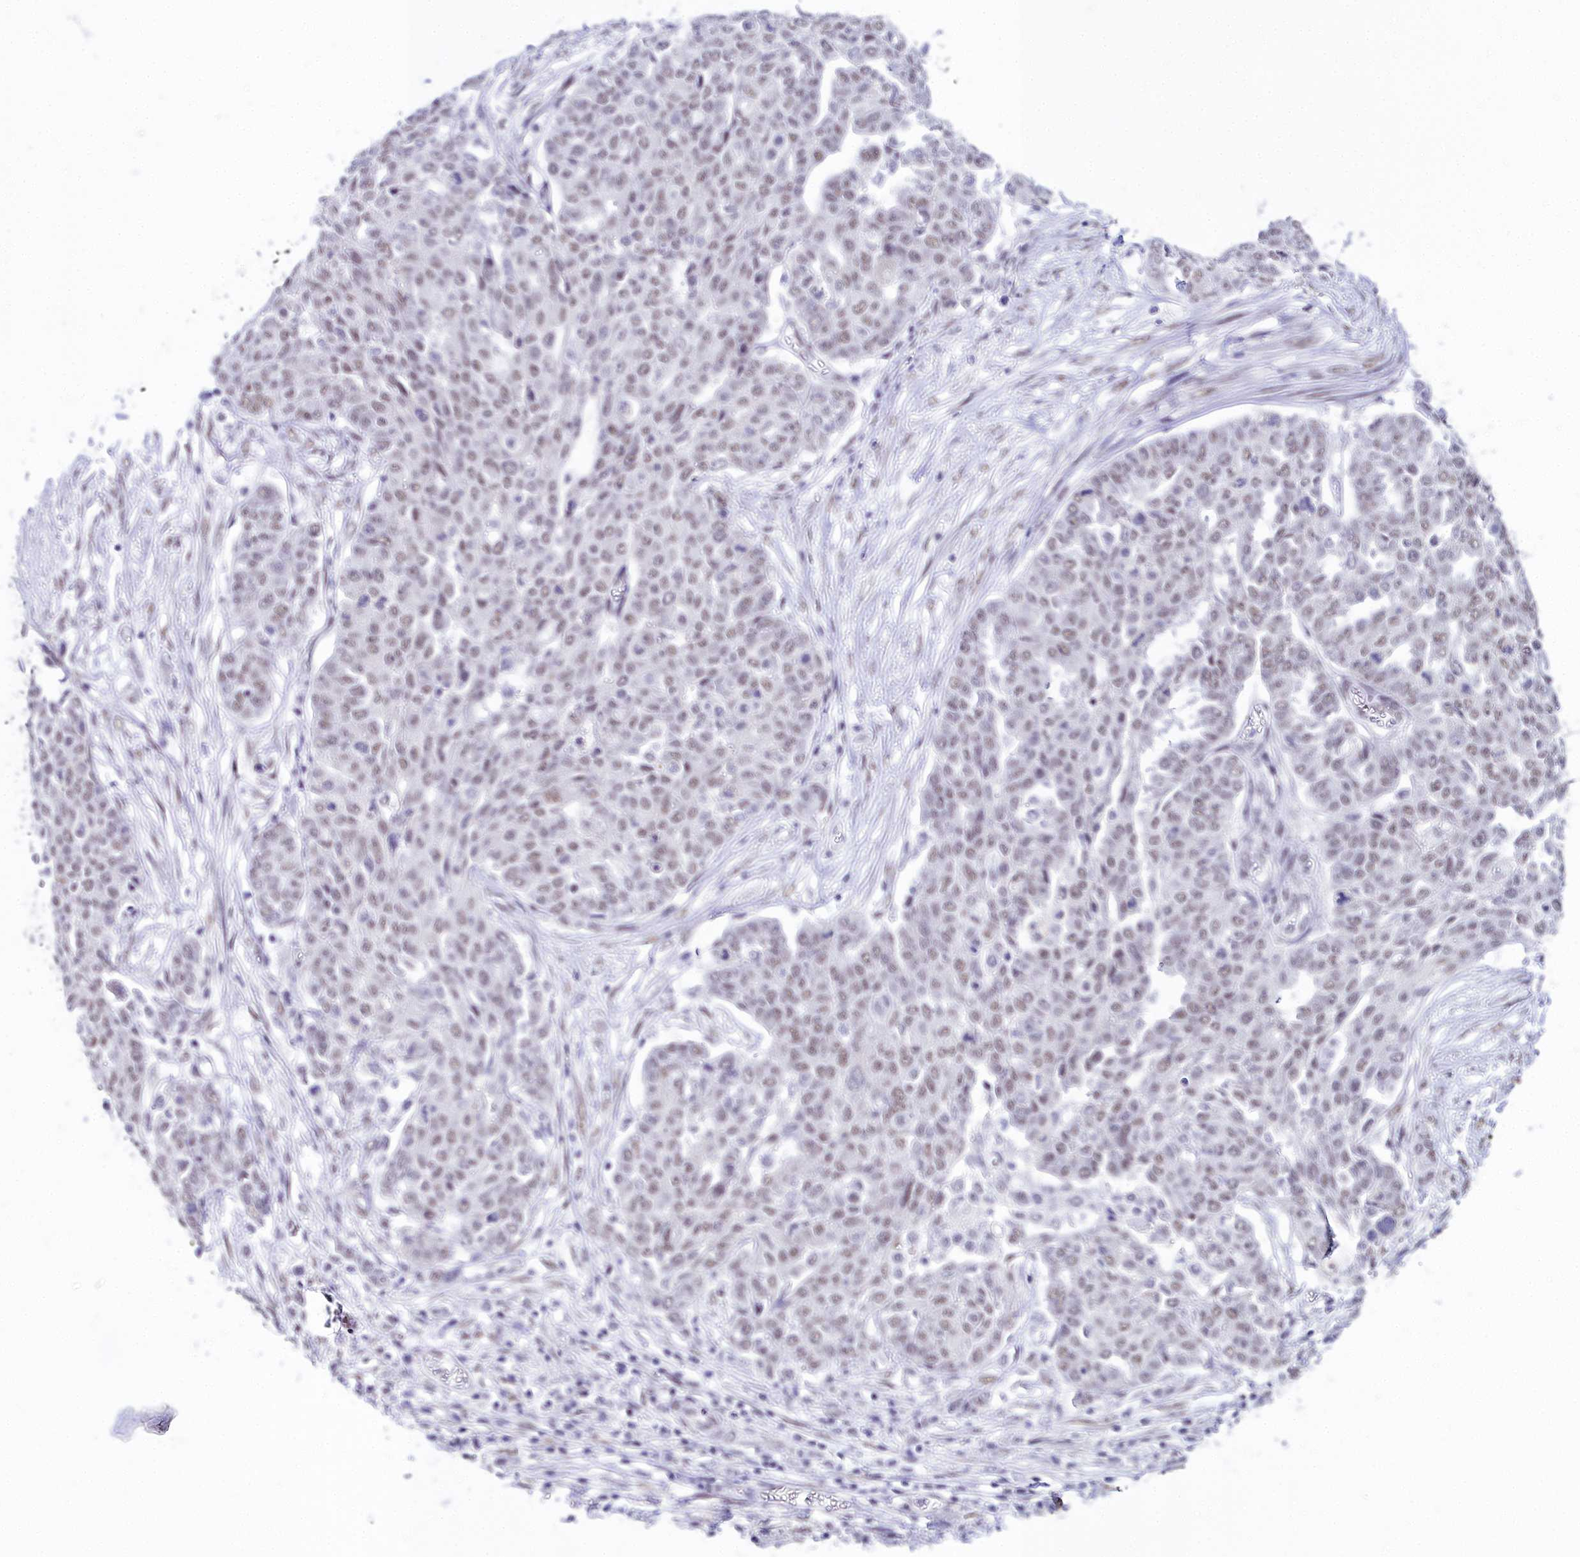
{"staining": {"intensity": "weak", "quantity": ">75%", "location": "nuclear"}, "tissue": "ovarian cancer", "cell_type": "Tumor cells", "image_type": "cancer", "snomed": [{"axis": "morphology", "description": "Cystadenocarcinoma, serous, NOS"}, {"axis": "topography", "description": "Soft tissue"}, {"axis": "topography", "description": "Ovary"}], "caption": "Ovarian serous cystadenocarcinoma stained for a protein (brown) reveals weak nuclear positive expression in about >75% of tumor cells.", "gene": "RBM12", "patient": {"sex": "female", "age": 57}}